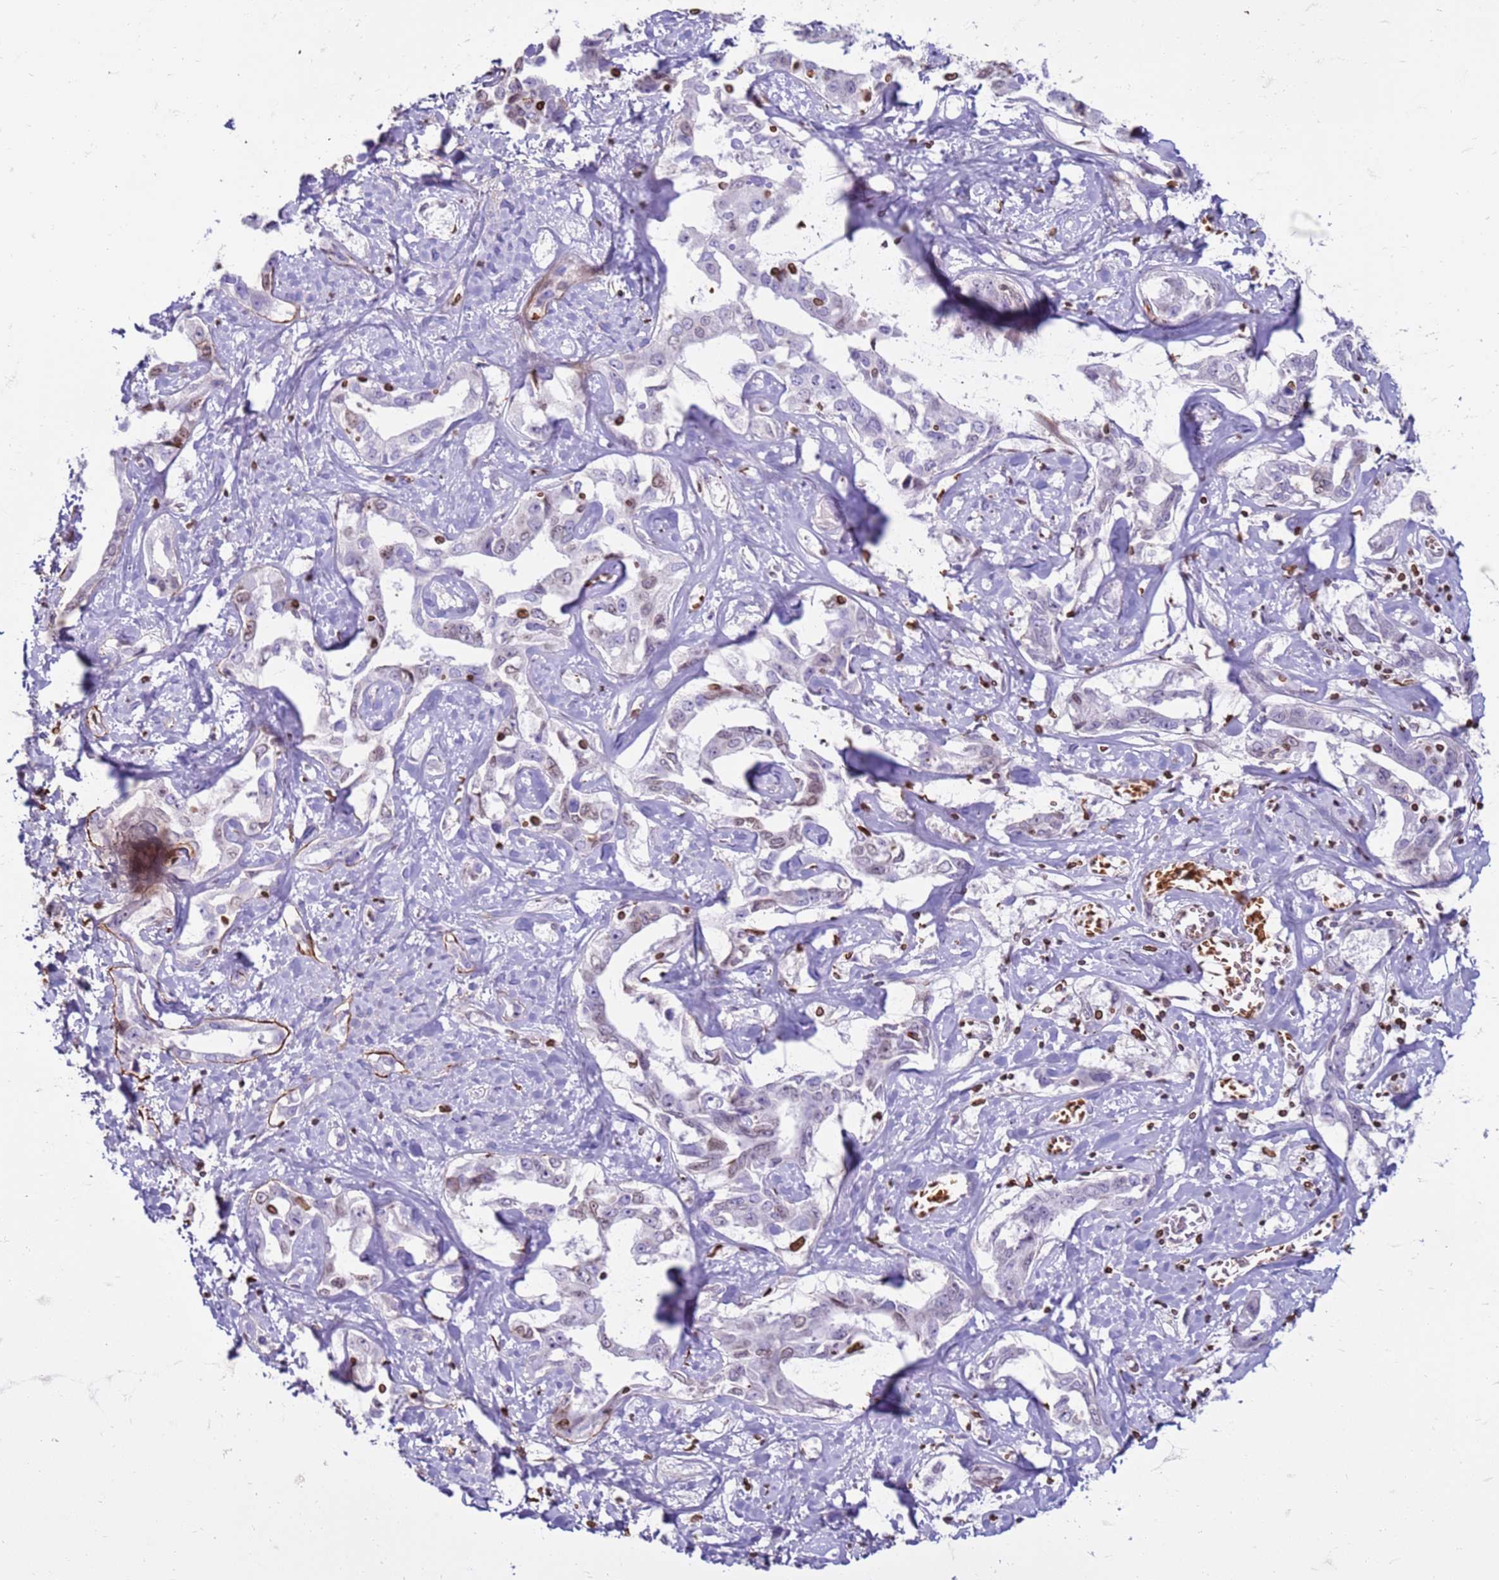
{"staining": {"intensity": "negative", "quantity": "none", "location": "none"}, "tissue": "liver cancer", "cell_type": "Tumor cells", "image_type": "cancer", "snomed": [{"axis": "morphology", "description": "Cholangiocarcinoma"}, {"axis": "topography", "description": "Liver"}], "caption": "A histopathology image of human liver cancer is negative for staining in tumor cells.", "gene": "METTL25B", "patient": {"sex": "male", "age": 59}}